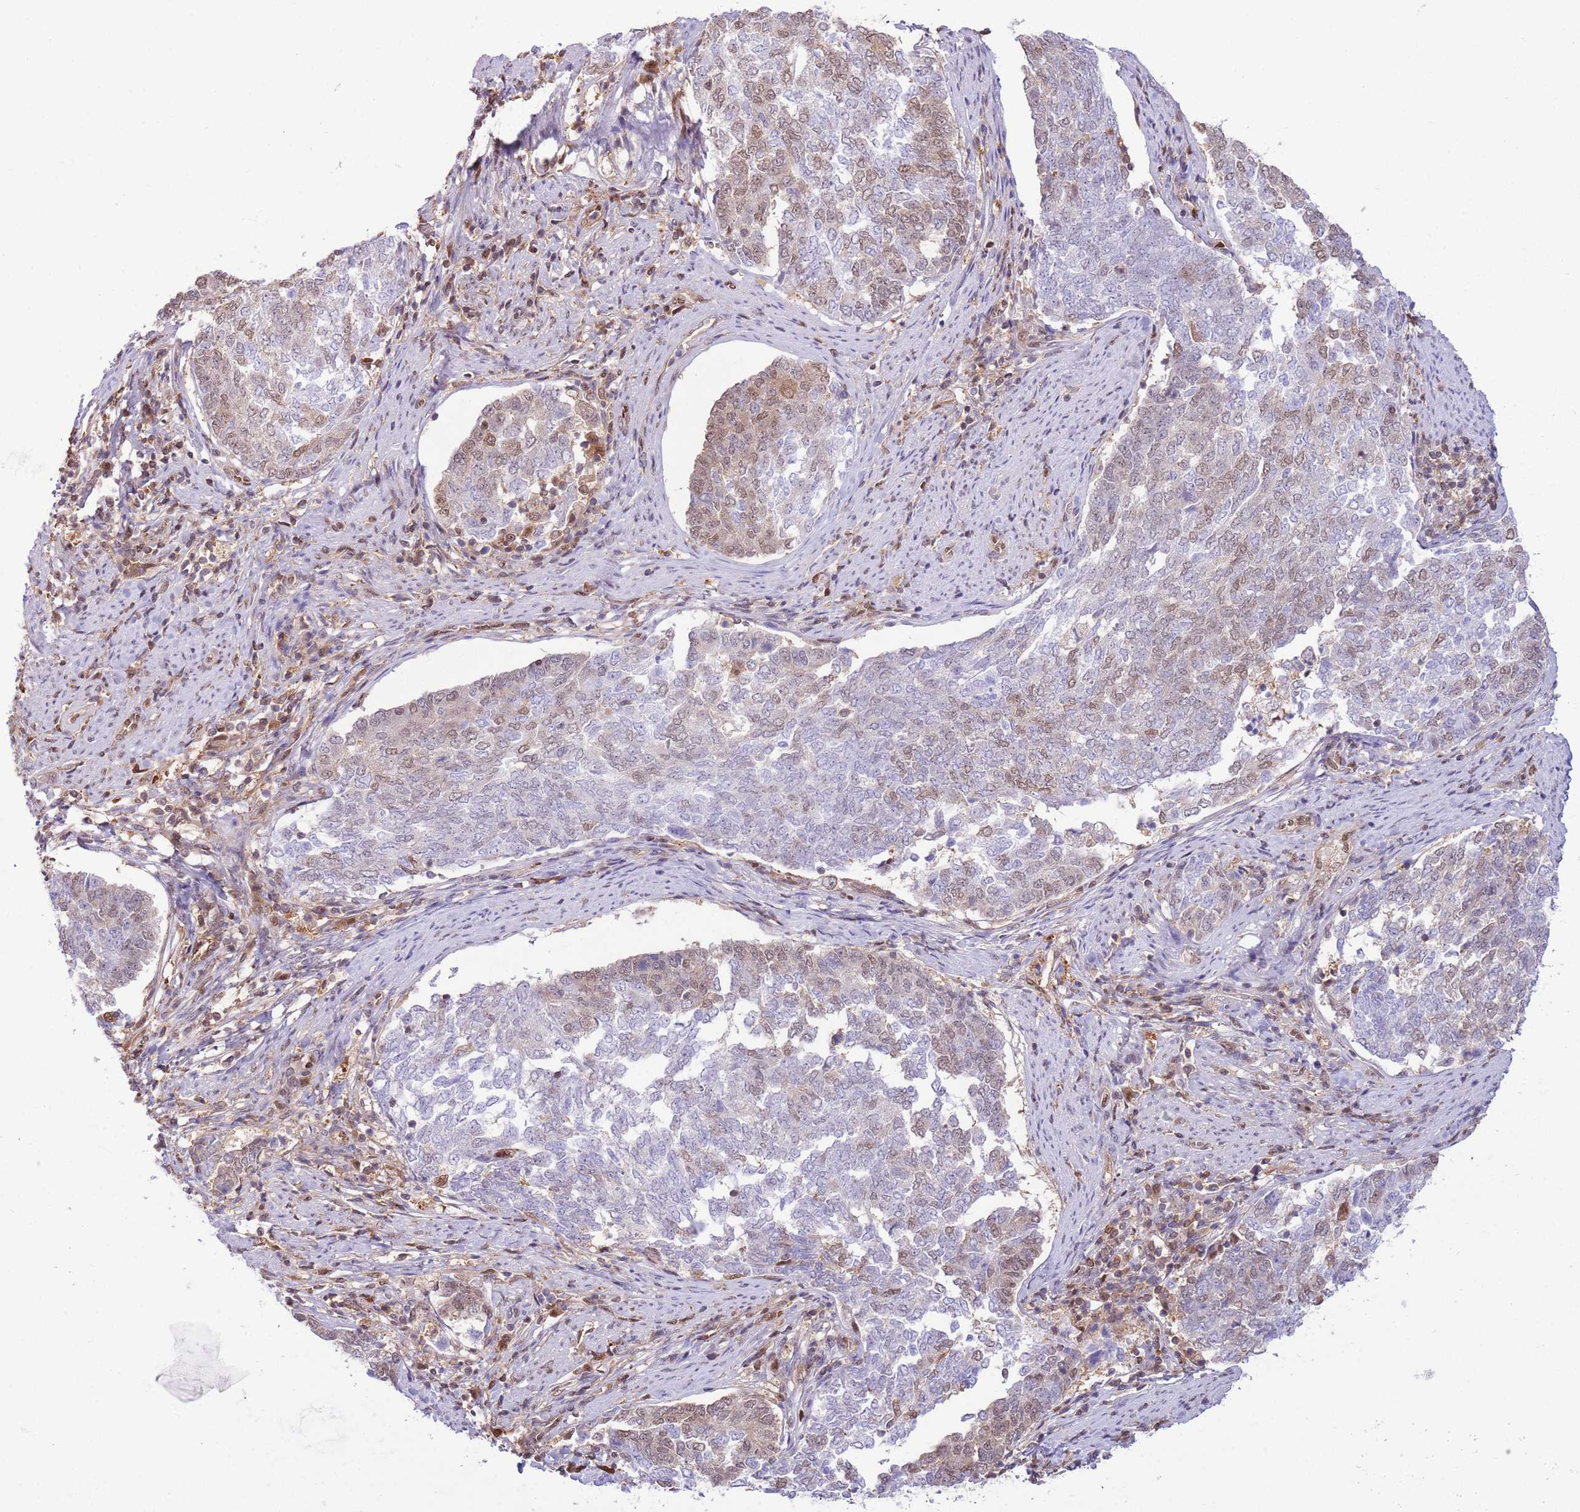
{"staining": {"intensity": "weak", "quantity": "25%-75%", "location": "nuclear"}, "tissue": "endometrial cancer", "cell_type": "Tumor cells", "image_type": "cancer", "snomed": [{"axis": "morphology", "description": "Adenocarcinoma, NOS"}, {"axis": "topography", "description": "Endometrium"}], "caption": "A brown stain shows weak nuclear expression of a protein in endometrial cancer (adenocarcinoma) tumor cells. (Brightfield microscopy of DAB IHC at high magnification).", "gene": "NSFL1C", "patient": {"sex": "female", "age": 80}}